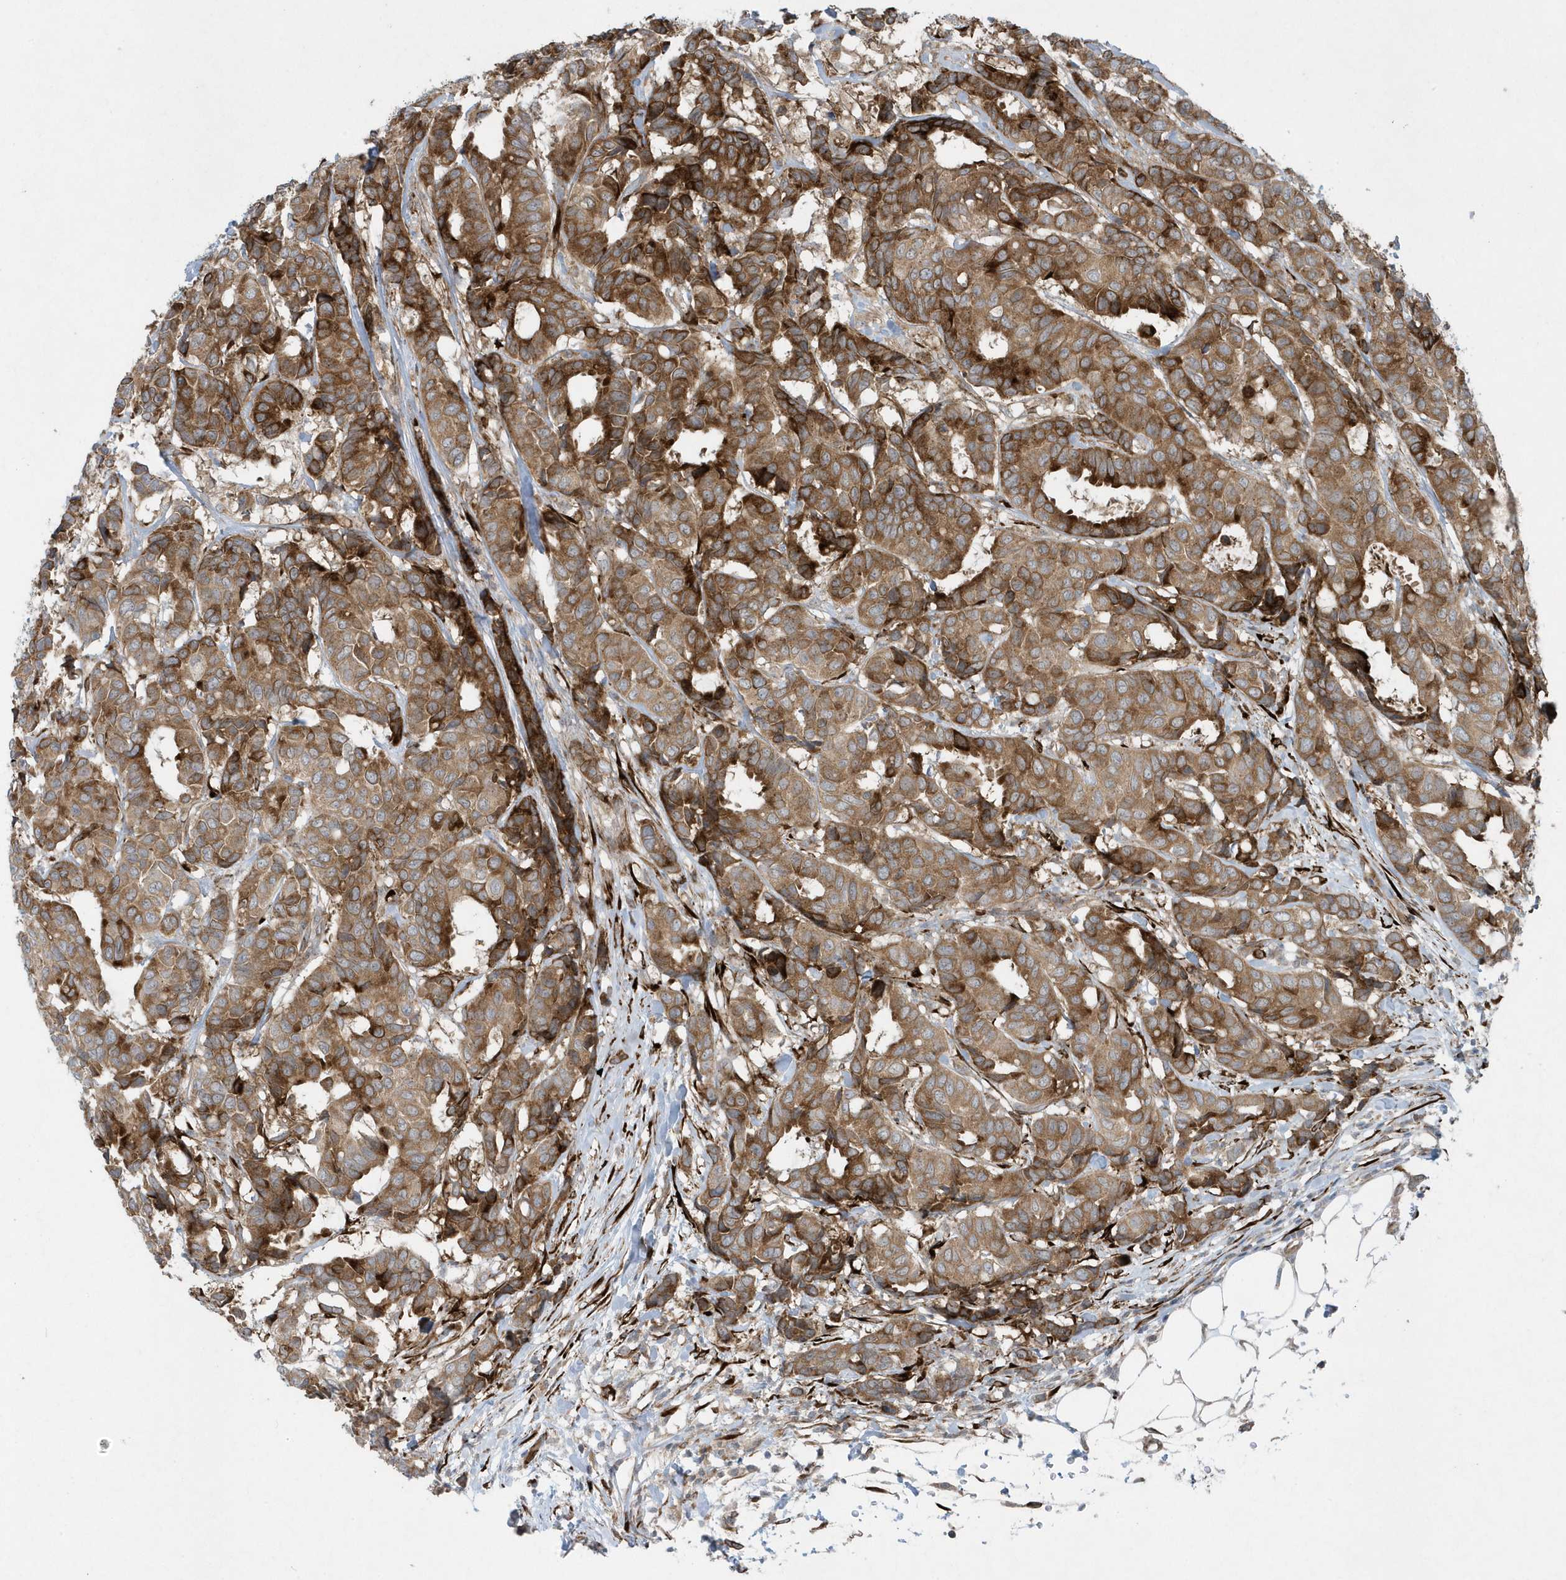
{"staining": {"intensity": "moderate", "quantity": ">75%", "location": "cytoplasmic/membranous"}, "tissue": "breast cancer", "cell_type": "Tumor cells", "image_type": "cancer", "snomed": [{"axis": "morphology", "description": "Duct carcinoma"}, {"axis": "topography", "description": "Breast"}], "caption": "The photomicrograph demonstrates staining of breast cancer (intraductal carcinoma), revealing moderate cytoplasmic/membranous protein expression (brown color) within tumor cells.", "gene": "FAM98A", "patient": {"sex": "female", "age": 87}}